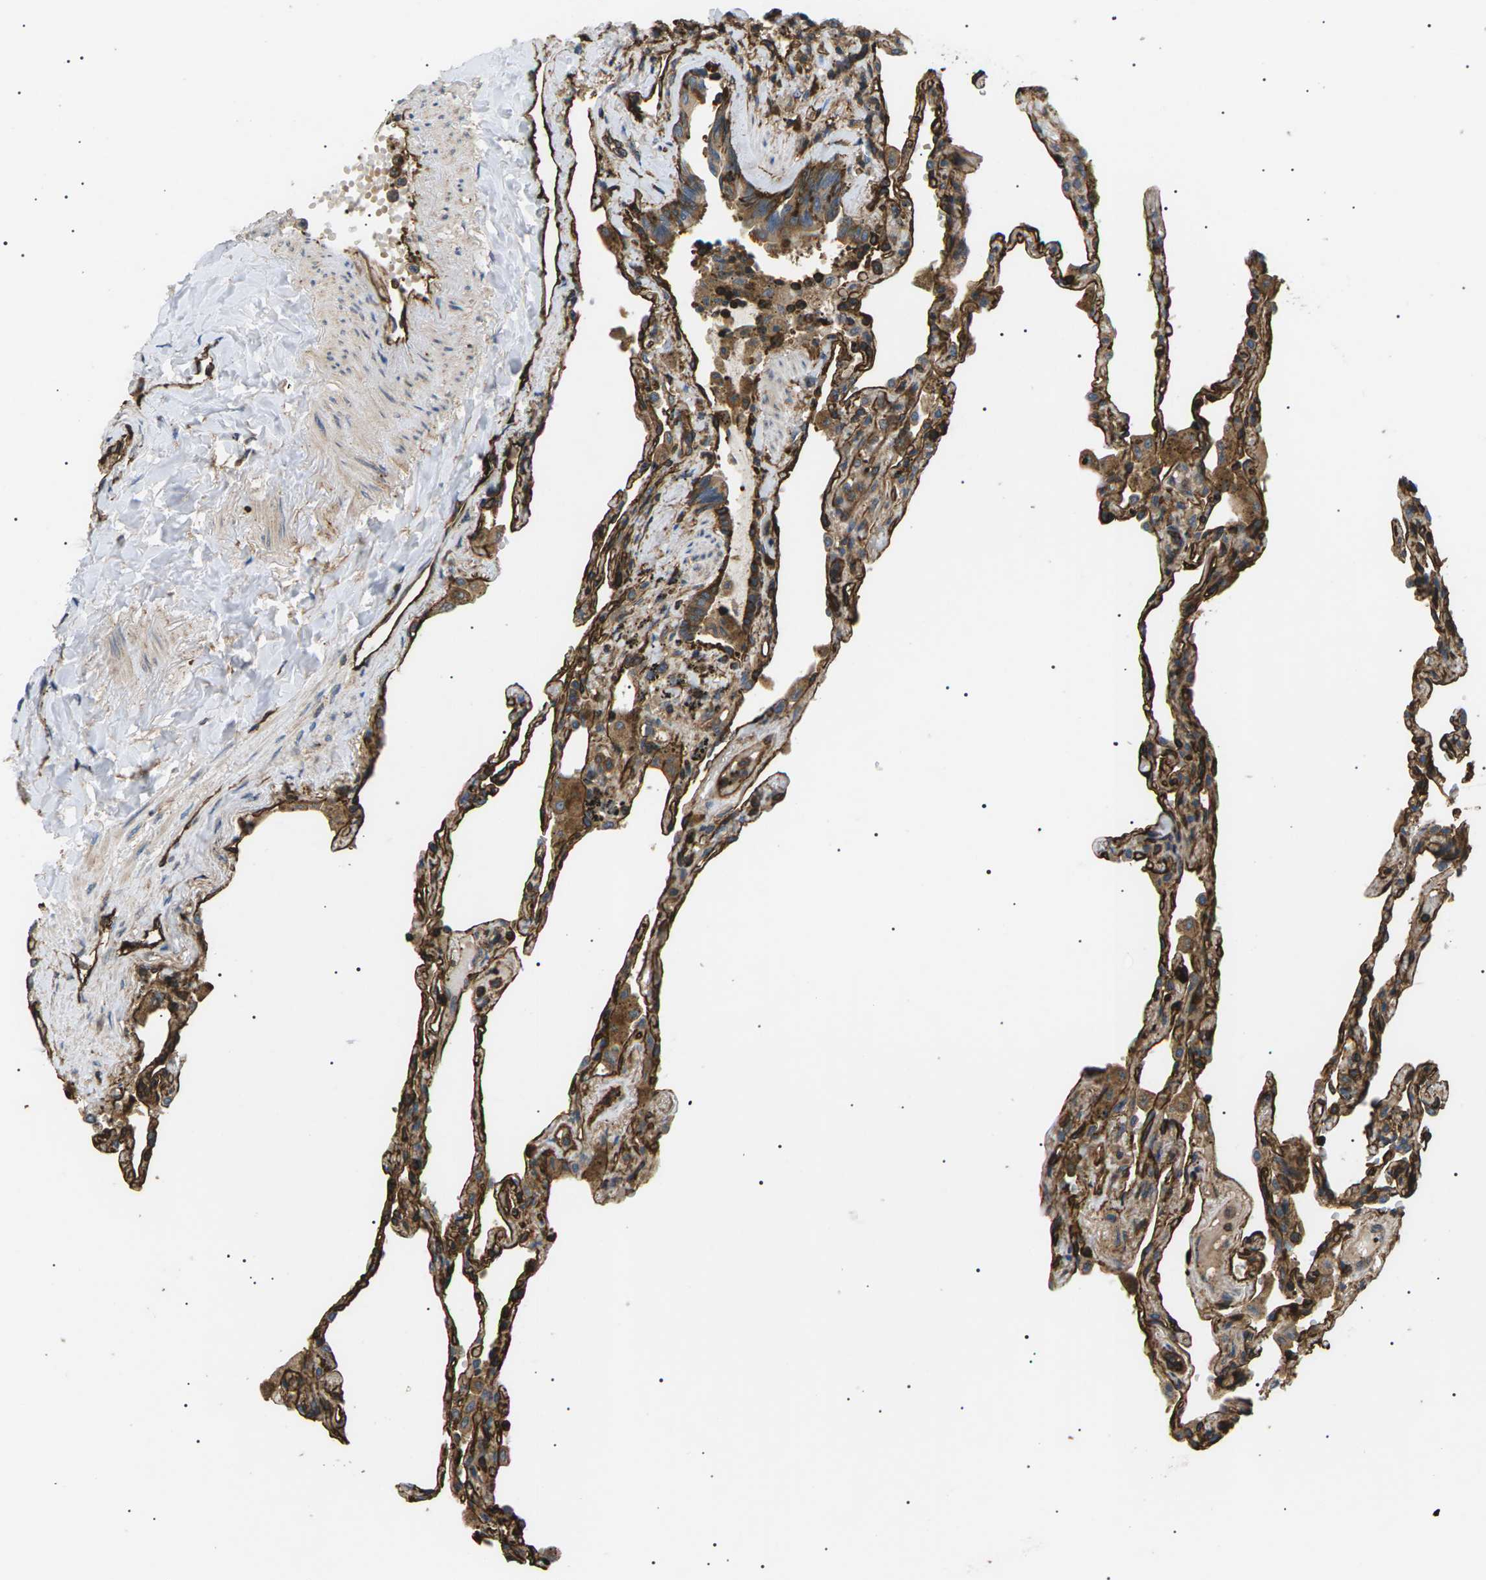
{"staining": {"intensity": "strong", "quantity": ">75%", "location": "cytoplasmic/membranous"}, "tissue": "lung", "cell_type": "Alveolar cells", "image_type": "normal", "snomed": [{"axis": "morphology", "description": "Normal tissue, NOS"}, {"axis": "topography", "description": "Lung"}], "caption": "This is a histology image of IHC staining of benign lung, which shows strong expression in the cytoplasmic/membranous of alveolar cells.", "gene": "TMTC4", "patient": {"sex": "male", "age": 59}}